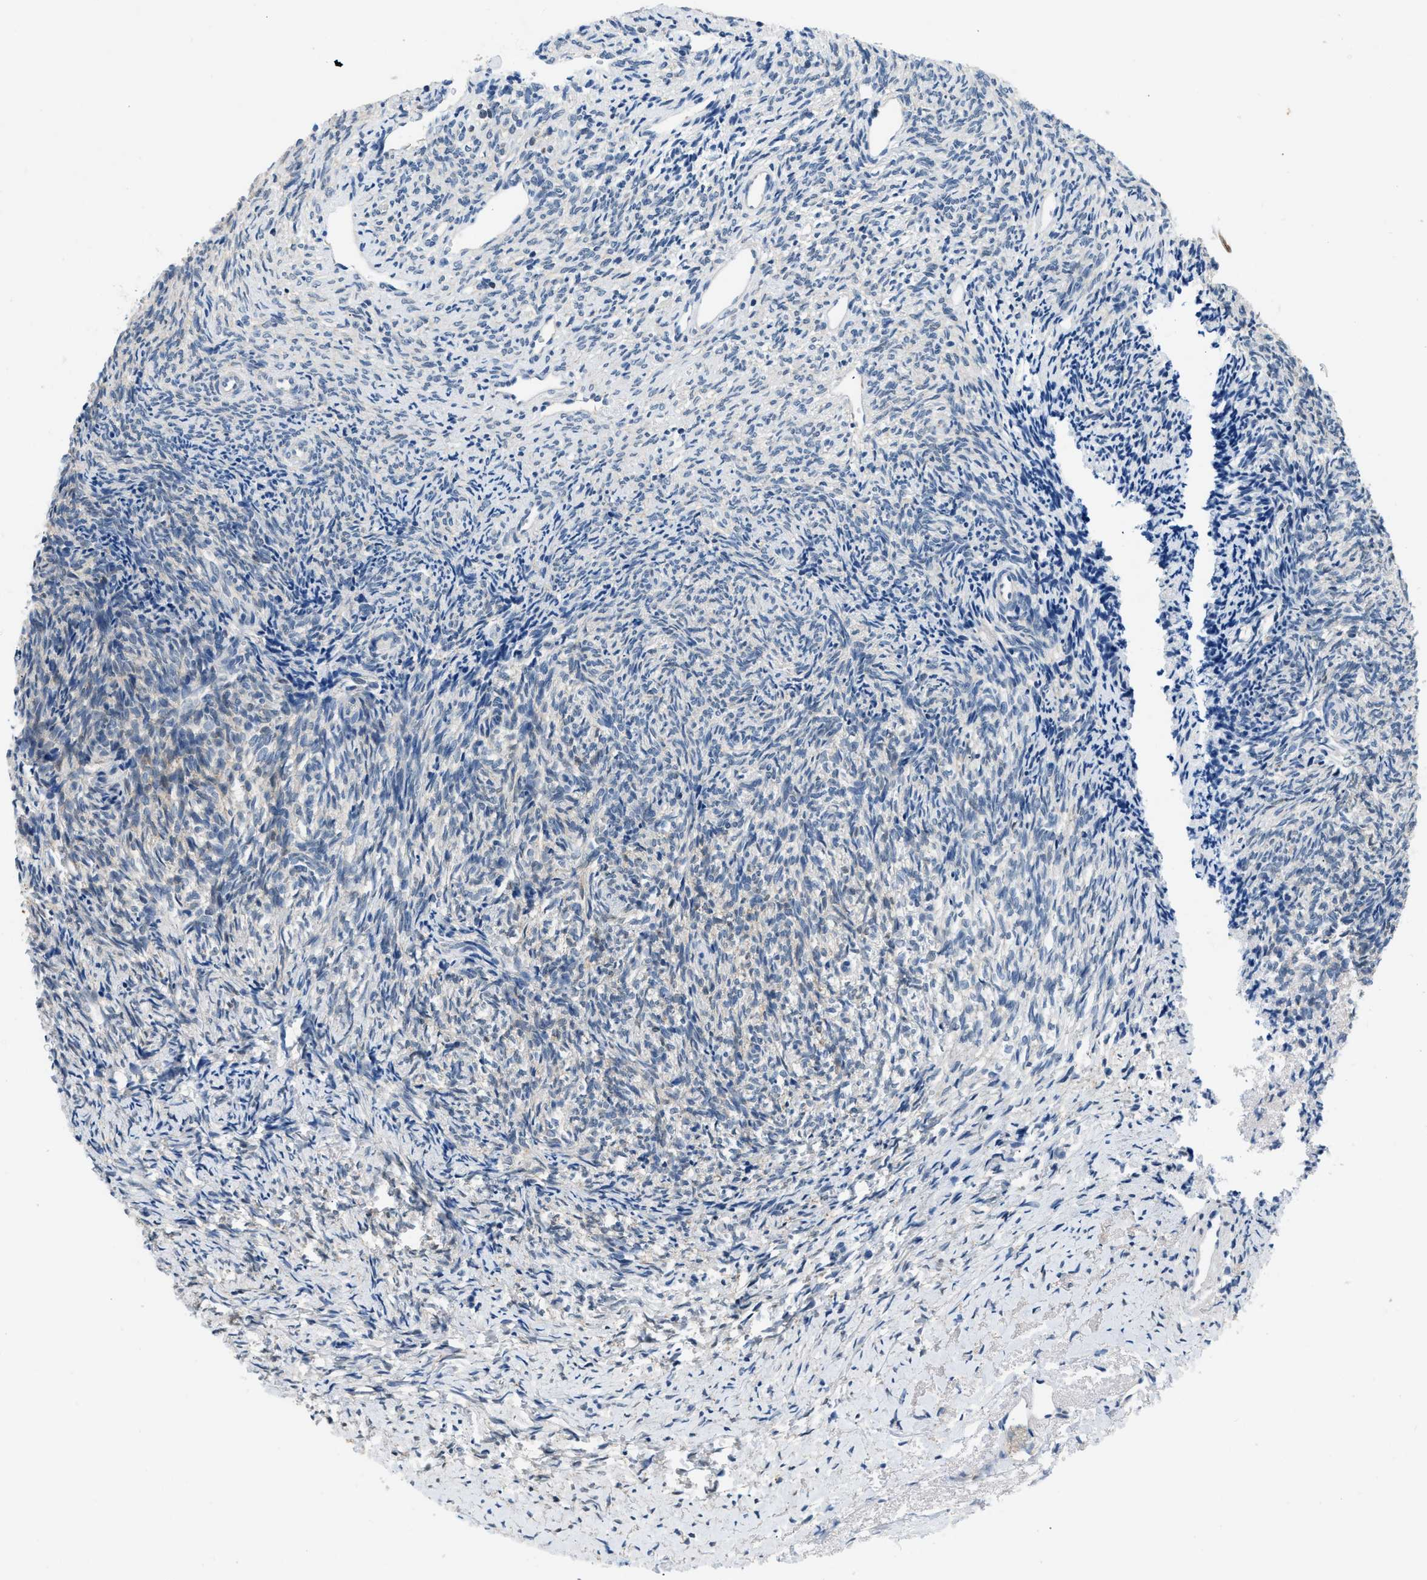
{"staining": {"intensity": "strong", "quantity": "25%-75%", "location": "cytoplasmic/membranous"}, "tissue": "ovary", "cell_type": "Follicle cells", "image_type": "normal", "snomed": [{"axis": "morphology", "description": "Normal tissue, NOS"}, {"axis": "topography", "description": "Ovary"}], "caption": "Ovary stained with immunohistochemistry (IHC) shows strong cytoplasmic/membranous positivity in approximately 25%-75% of follicle cells.", "gene": "TOMM34", "patient": {"sex": "female", "age": 41}}